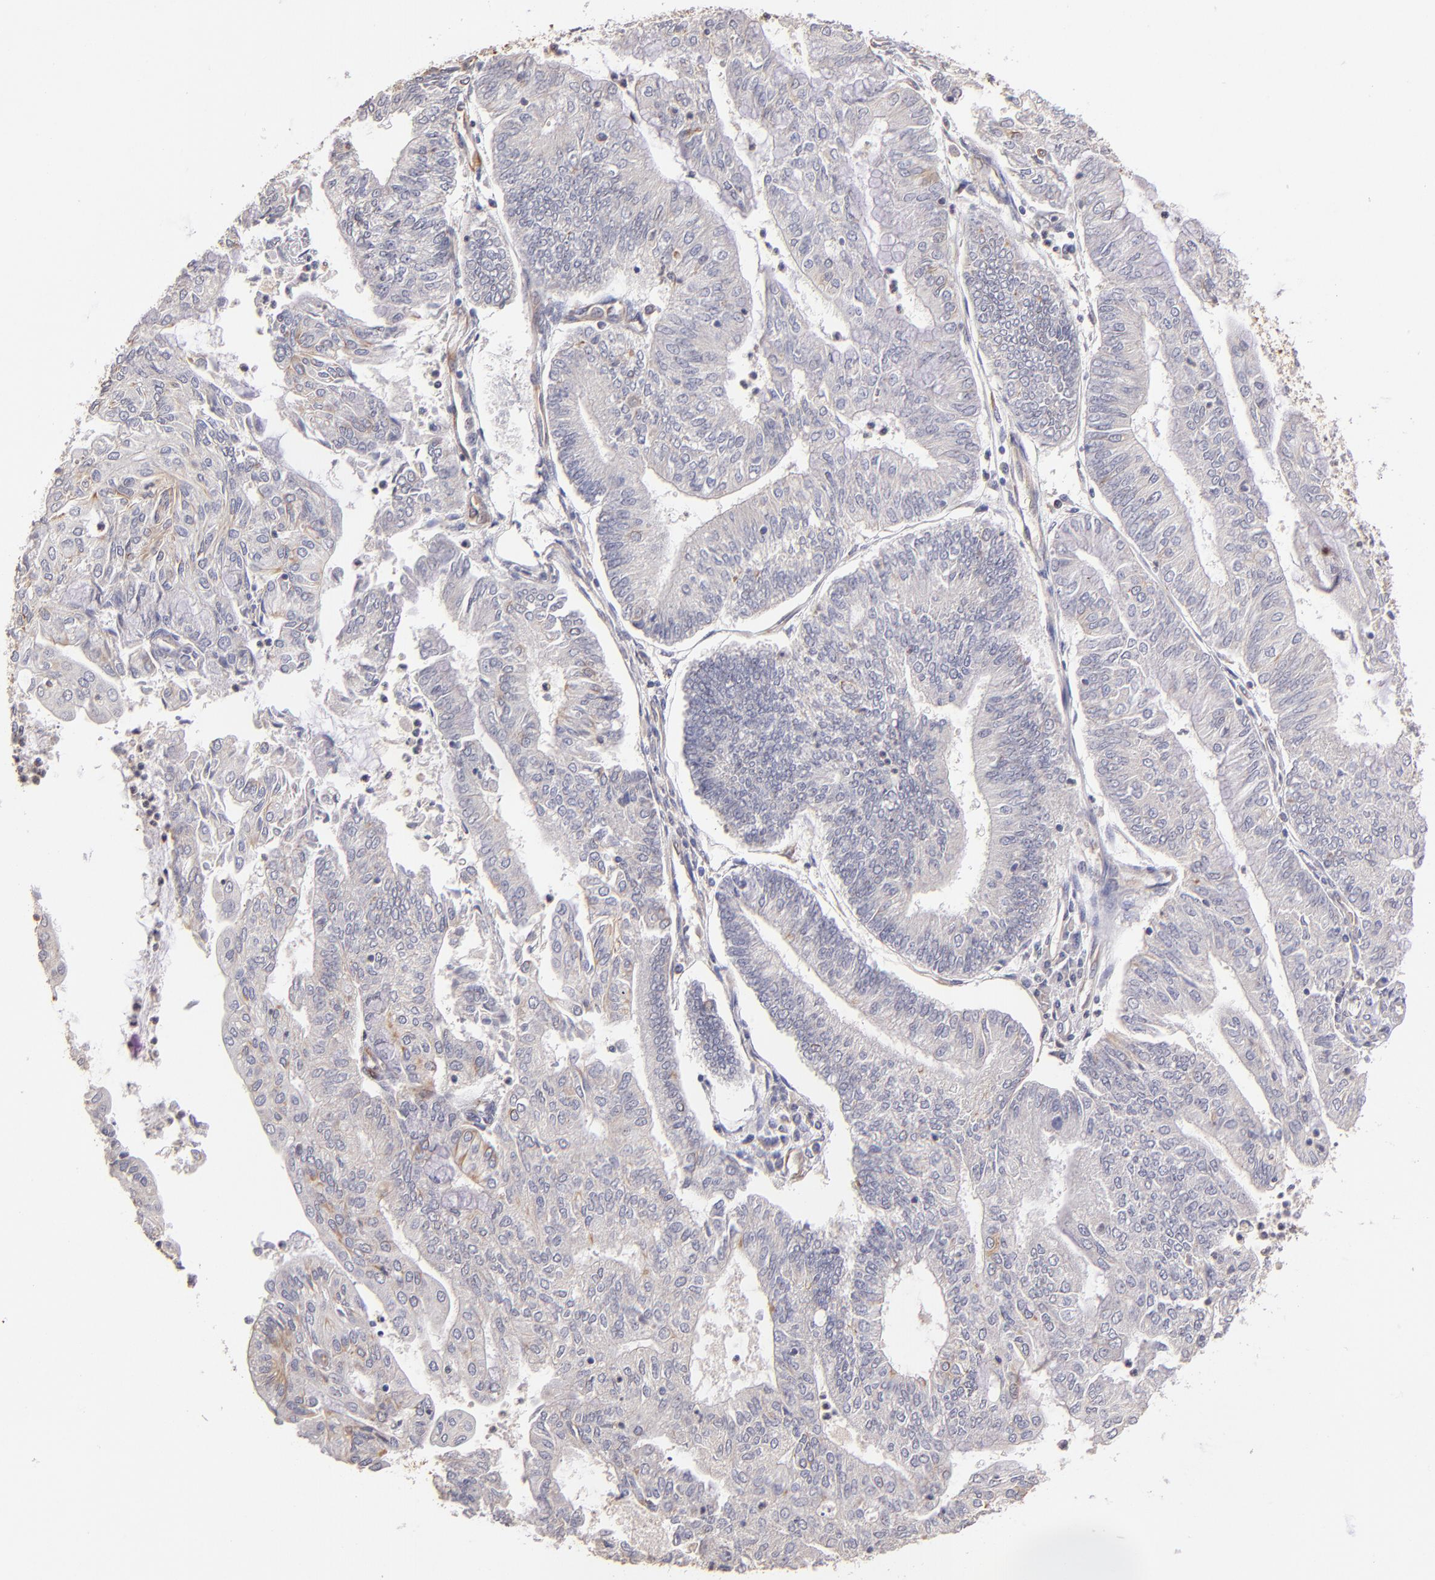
{"staining": {"intensity": "weak", "quantity": "<25%", "location": "cytoplasmic/membranous"}, "tissue": "endometrial cancer", "cell_type": "Tumor cells", "image_type": "cancer", "snomed": [{"axis": "morphology", "description": "Adenocarcinoma, NOS"}, {"axis": "topography", "description": "Endometrium"}], "caption": "The histopathology image reveals no significant staining in tumor cells of endometrial cancer.", "gene": "ABCC1", "patient": {"sex": "female", "age": 59}}